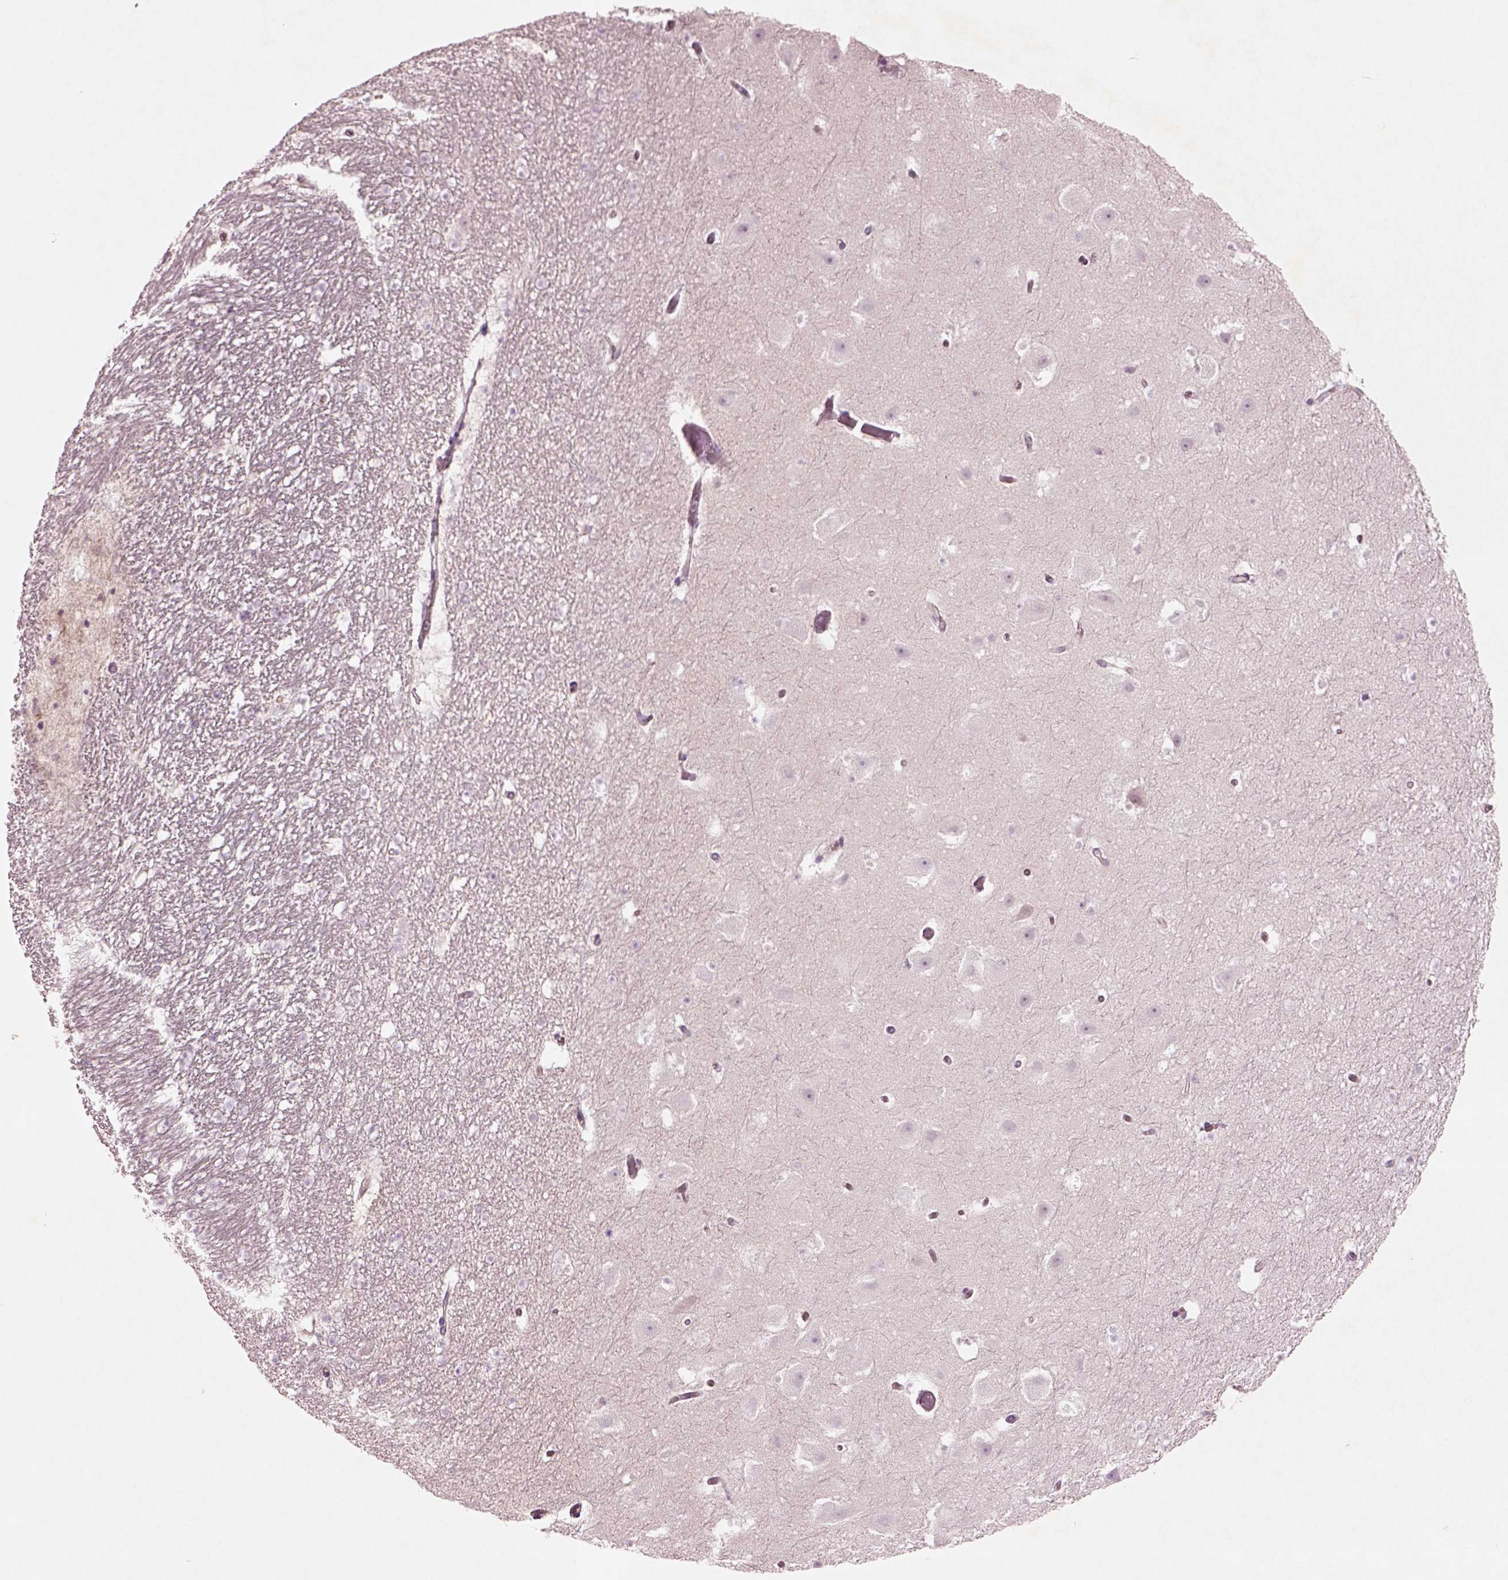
{"staining": {"intensity": "negative", "quantity": "none", "location": "none"}, "tissue": "hippocampus", "cell_type": "Glial cells", "image_type": "normal", "snomed": [{"axis": "morphology", "description": "Normal tissue, NOS"}, {"axis": "topography", "description": "Hippocampus"}], "caption": "This is an IHC histopathology image of benign human hippocampus. There is no expression in glial cells.", "gene": "DUOXA2", "patient": {"sex": "male", "age": 26}}